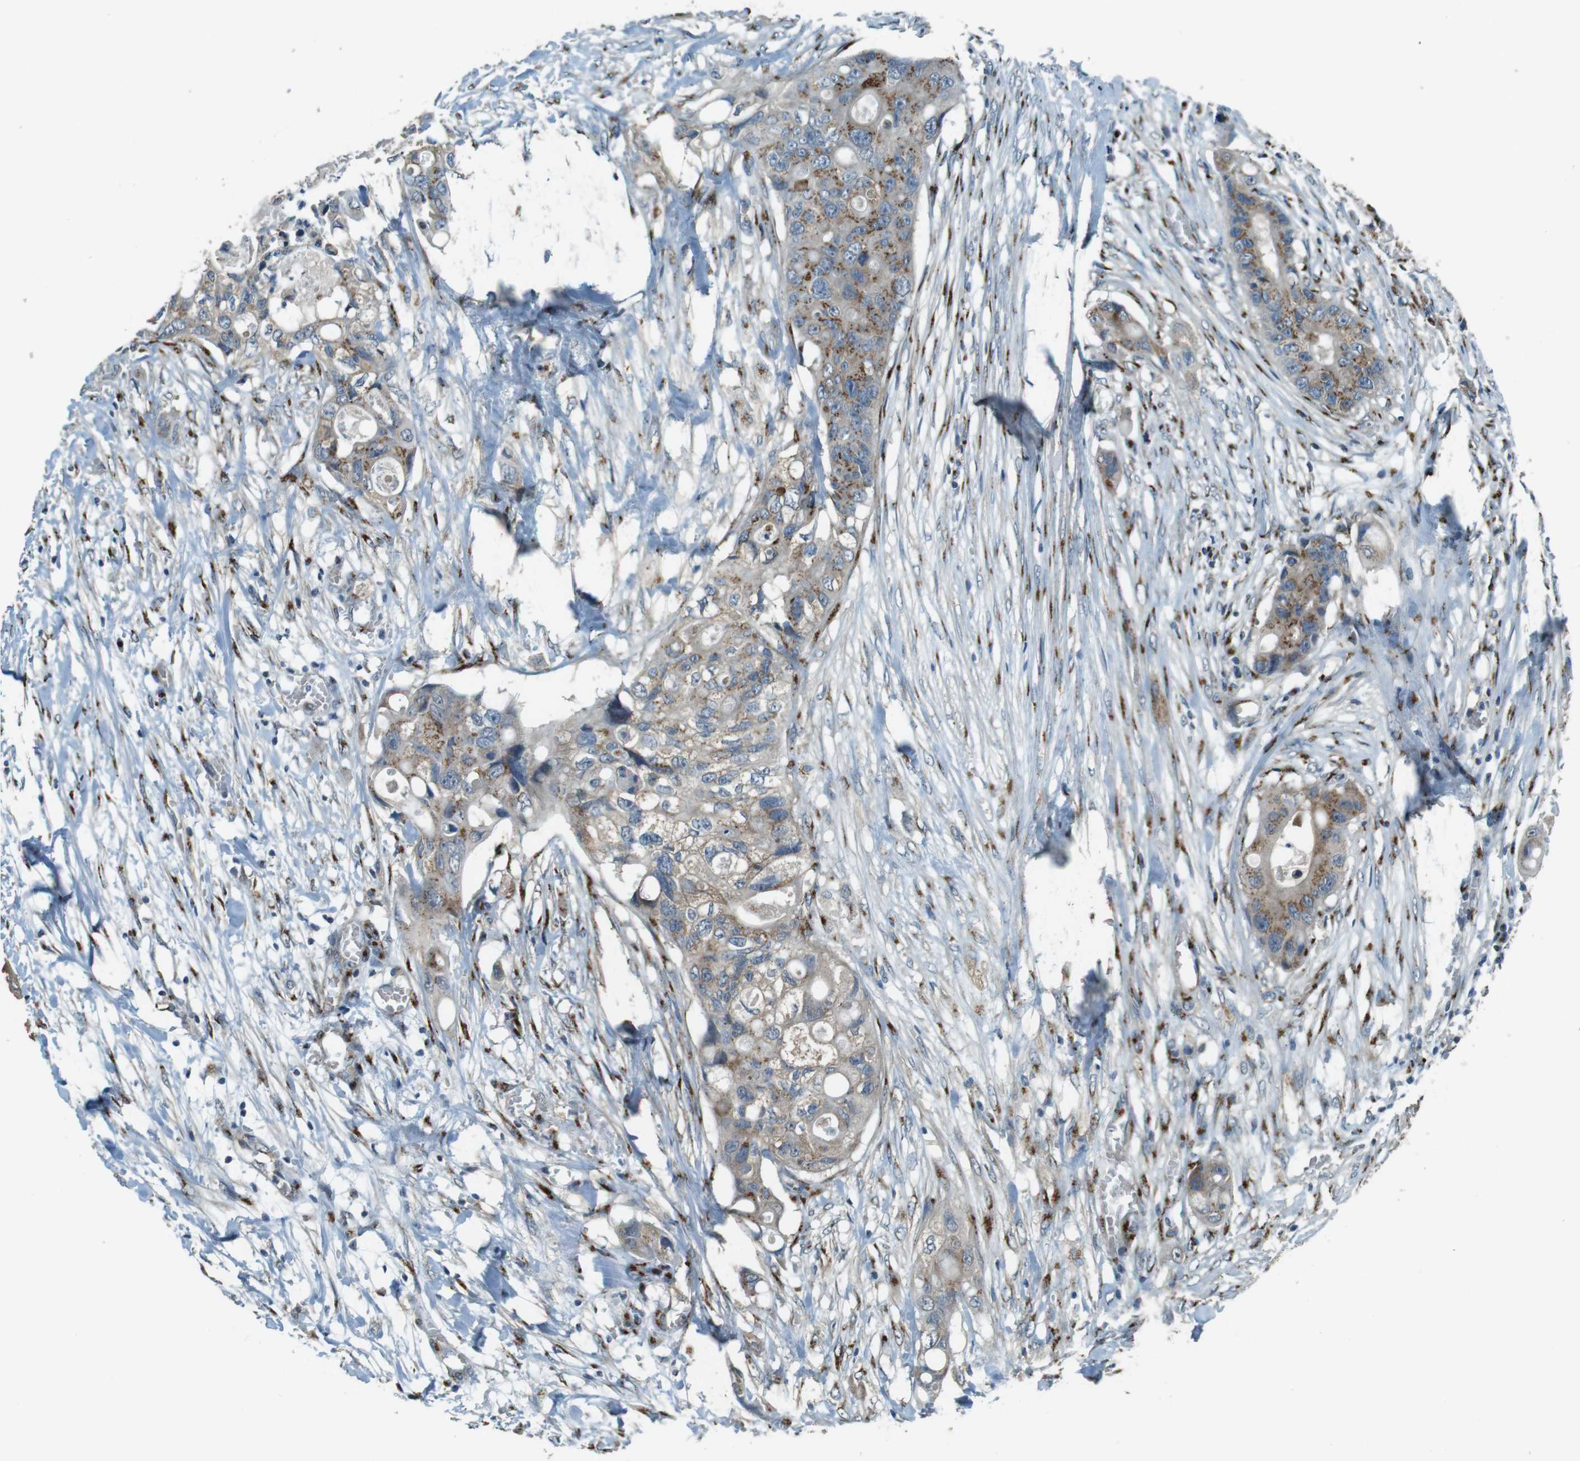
{"staining": {"intensity": "moderate", "quantity": ">75%", "location": "cytoplasmic/membranous"}, "tissue": "colorectal cancer", "cell_type": "Tumor cells", "image_type": "cancer", "snomed": [{"axis": "morphology", "description": "Adenocarcinoma, NOS"}, {"axis": "topography", "description": "Colon"}], "caption": "High-power microscopy captured an IHC histopathology image of colorectal adenocarcinoma, revealing moderate cytoplasmic/membranous positivity in approximately >75% of tumor cells. (DAB (3,3'-diaminobenzidine) = brown stain, brightfield microscopy at high magnification).", "gene": "TMEM115", "patient": {"sex": "female", "age": 57}}